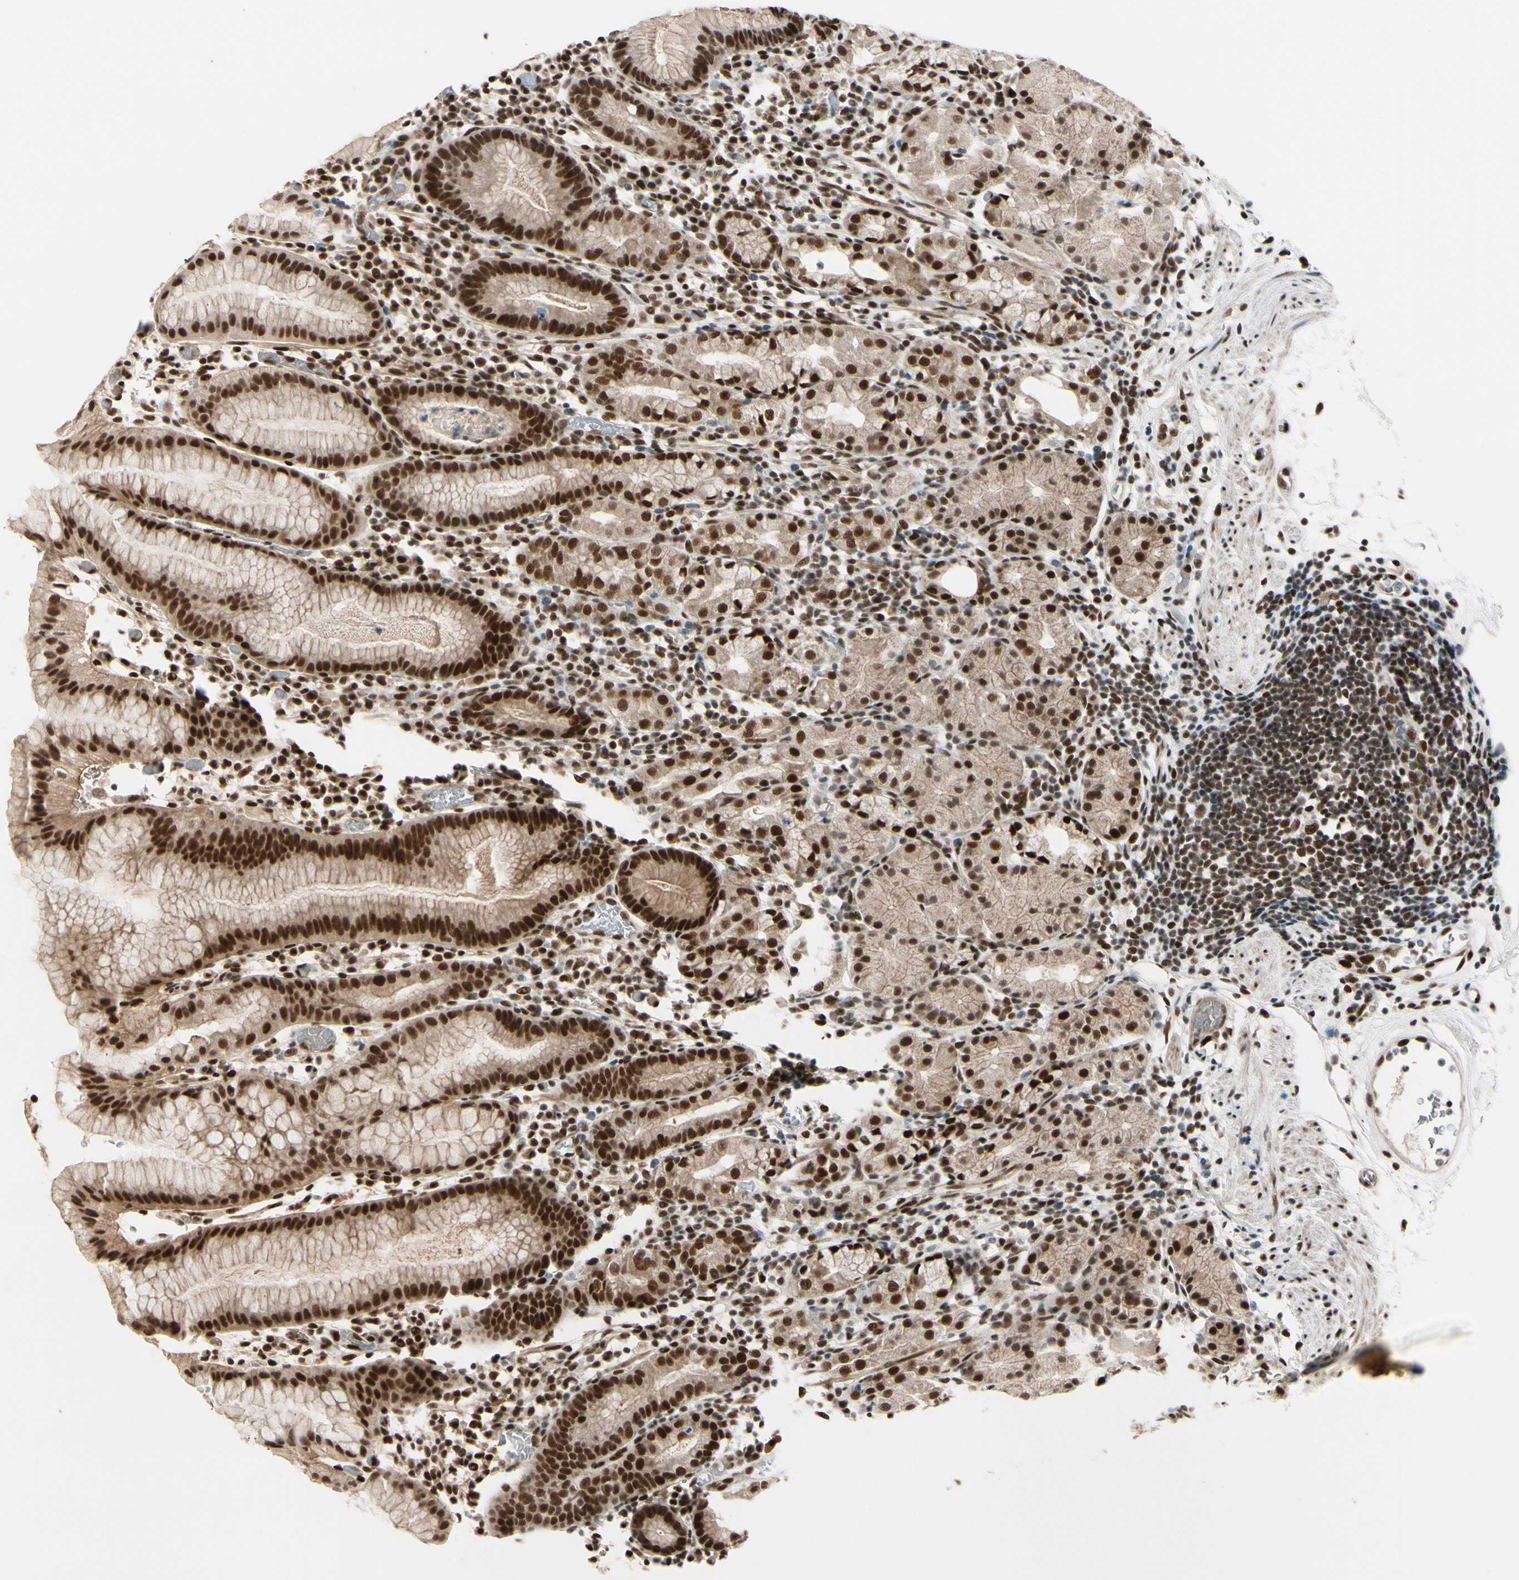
{"staining": {"intensity": "strong", "quantity": ">75%", "location": "cytoplasmic/membranous,nuclear"}, "tissue": "stomach", "cell_type": "Glandular cells", "image_type": "normal", "snomed": [{"axis": "morphology", "description": "Normal tissue, NOS"}, {"axis": "topography", "description": "Stomach"}, {"axis": "topography", "description": "Stomach, lower"}], "caption": "Immunohistochemical staining of benign human stomach demonstrates high levels of strong cytoplasmic/membranous,nuclear expression in approximately >75% of glandular cells. (DAB (3,3'-diaminobenzidine) IHC with brightfield microscopy, high magnification).", "gene": "CHAMP1", "patient": {"sex": "female", "age": 75}}